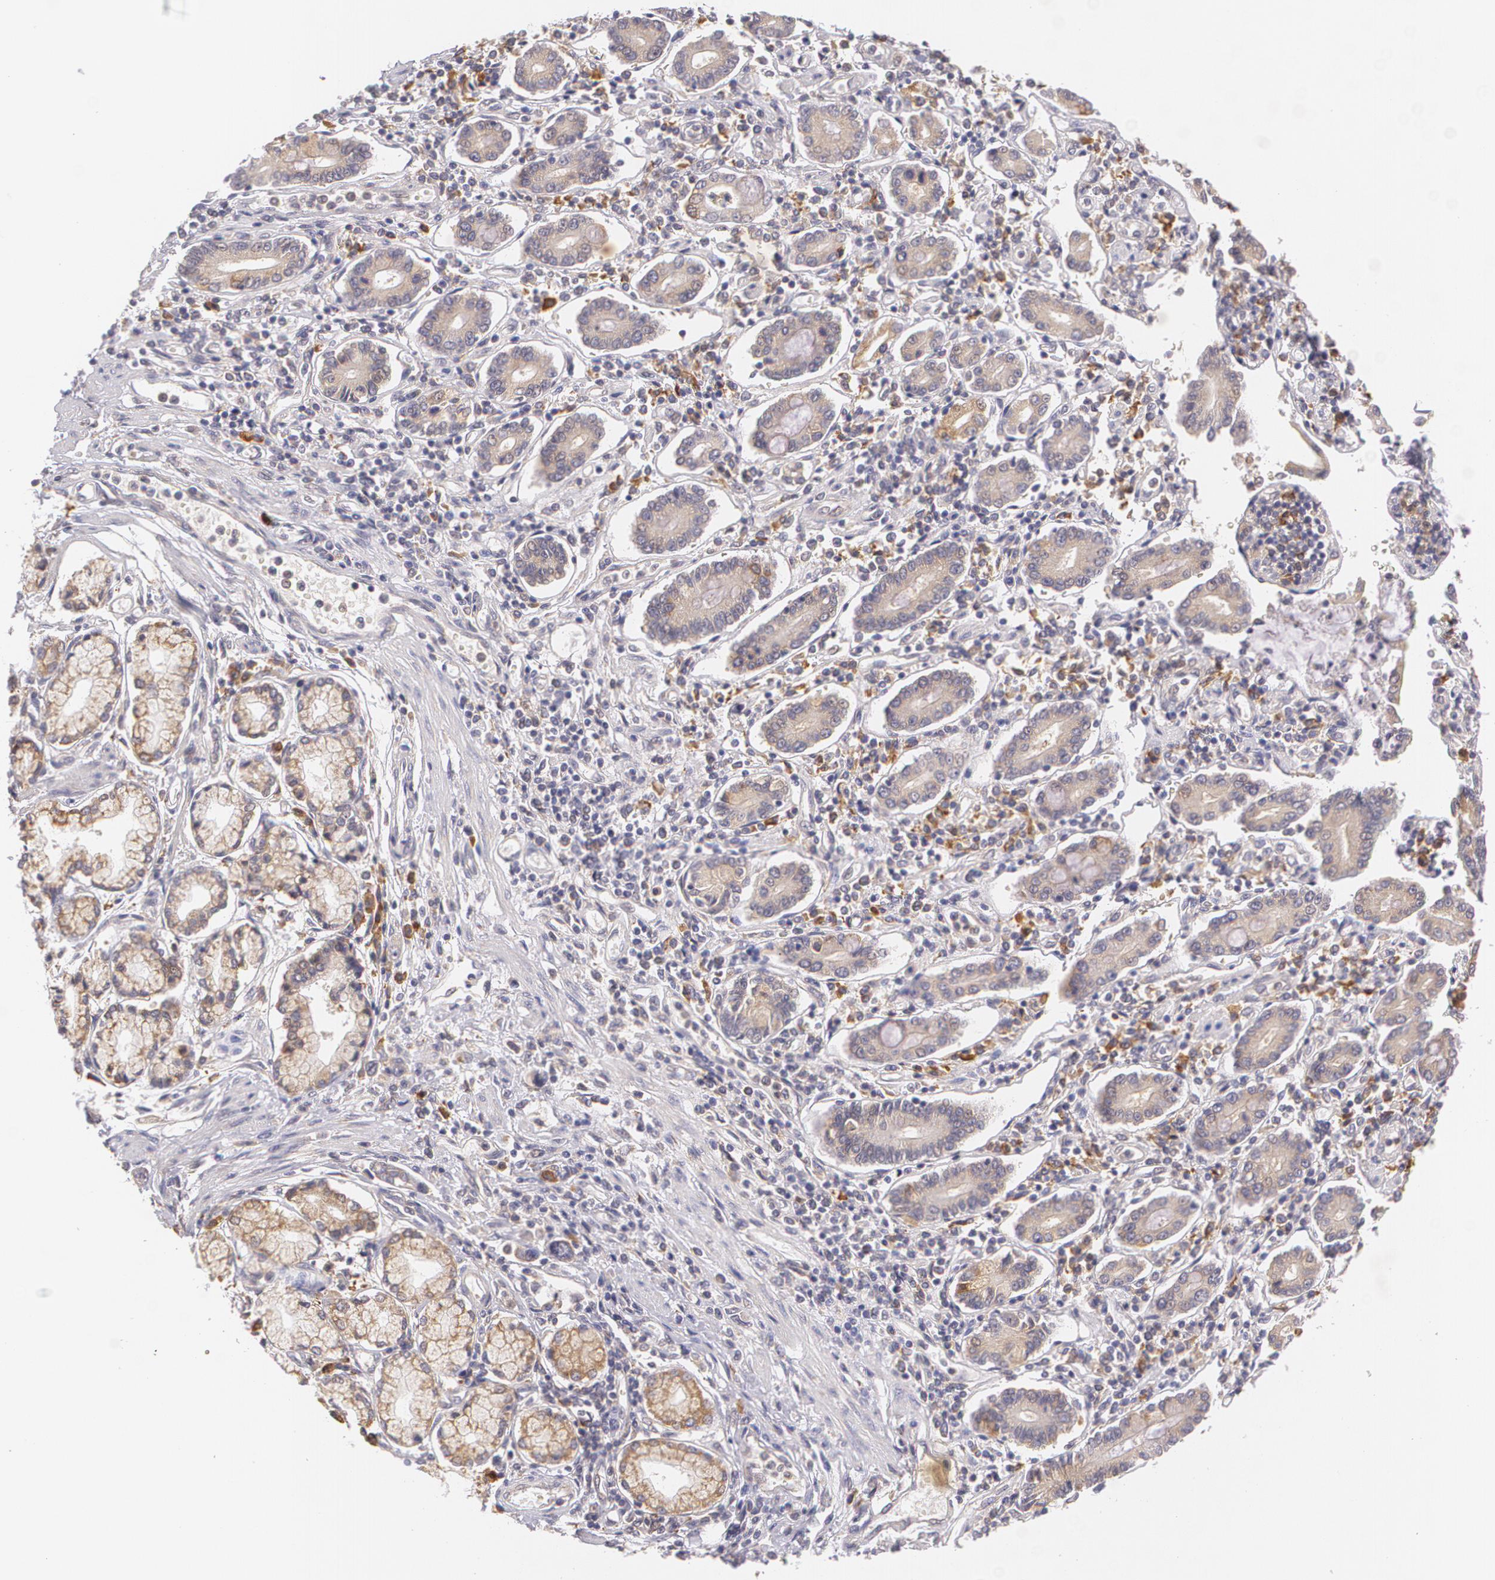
{"staining": {"intensity": "weak", "quantity": ">75%", "location": "cytoplasmic/membranous"}, "tissue": "pancreatic cancer", "cell_type": "Tumor cells", "image_type": "cancer", "snomed": [{"axis": "morphology", "description": "Adenocarcinoma, NOS"}, {"axis": "topography", "description": "Pancreas"}], "caption": "Weak cytoplasmic/membranous positivity is present in approximately >75% of tumor cells in adenocarcinoma (pancreatic).", "gene": "CCL17", "patient": {"sex": "female", "age": 57}}